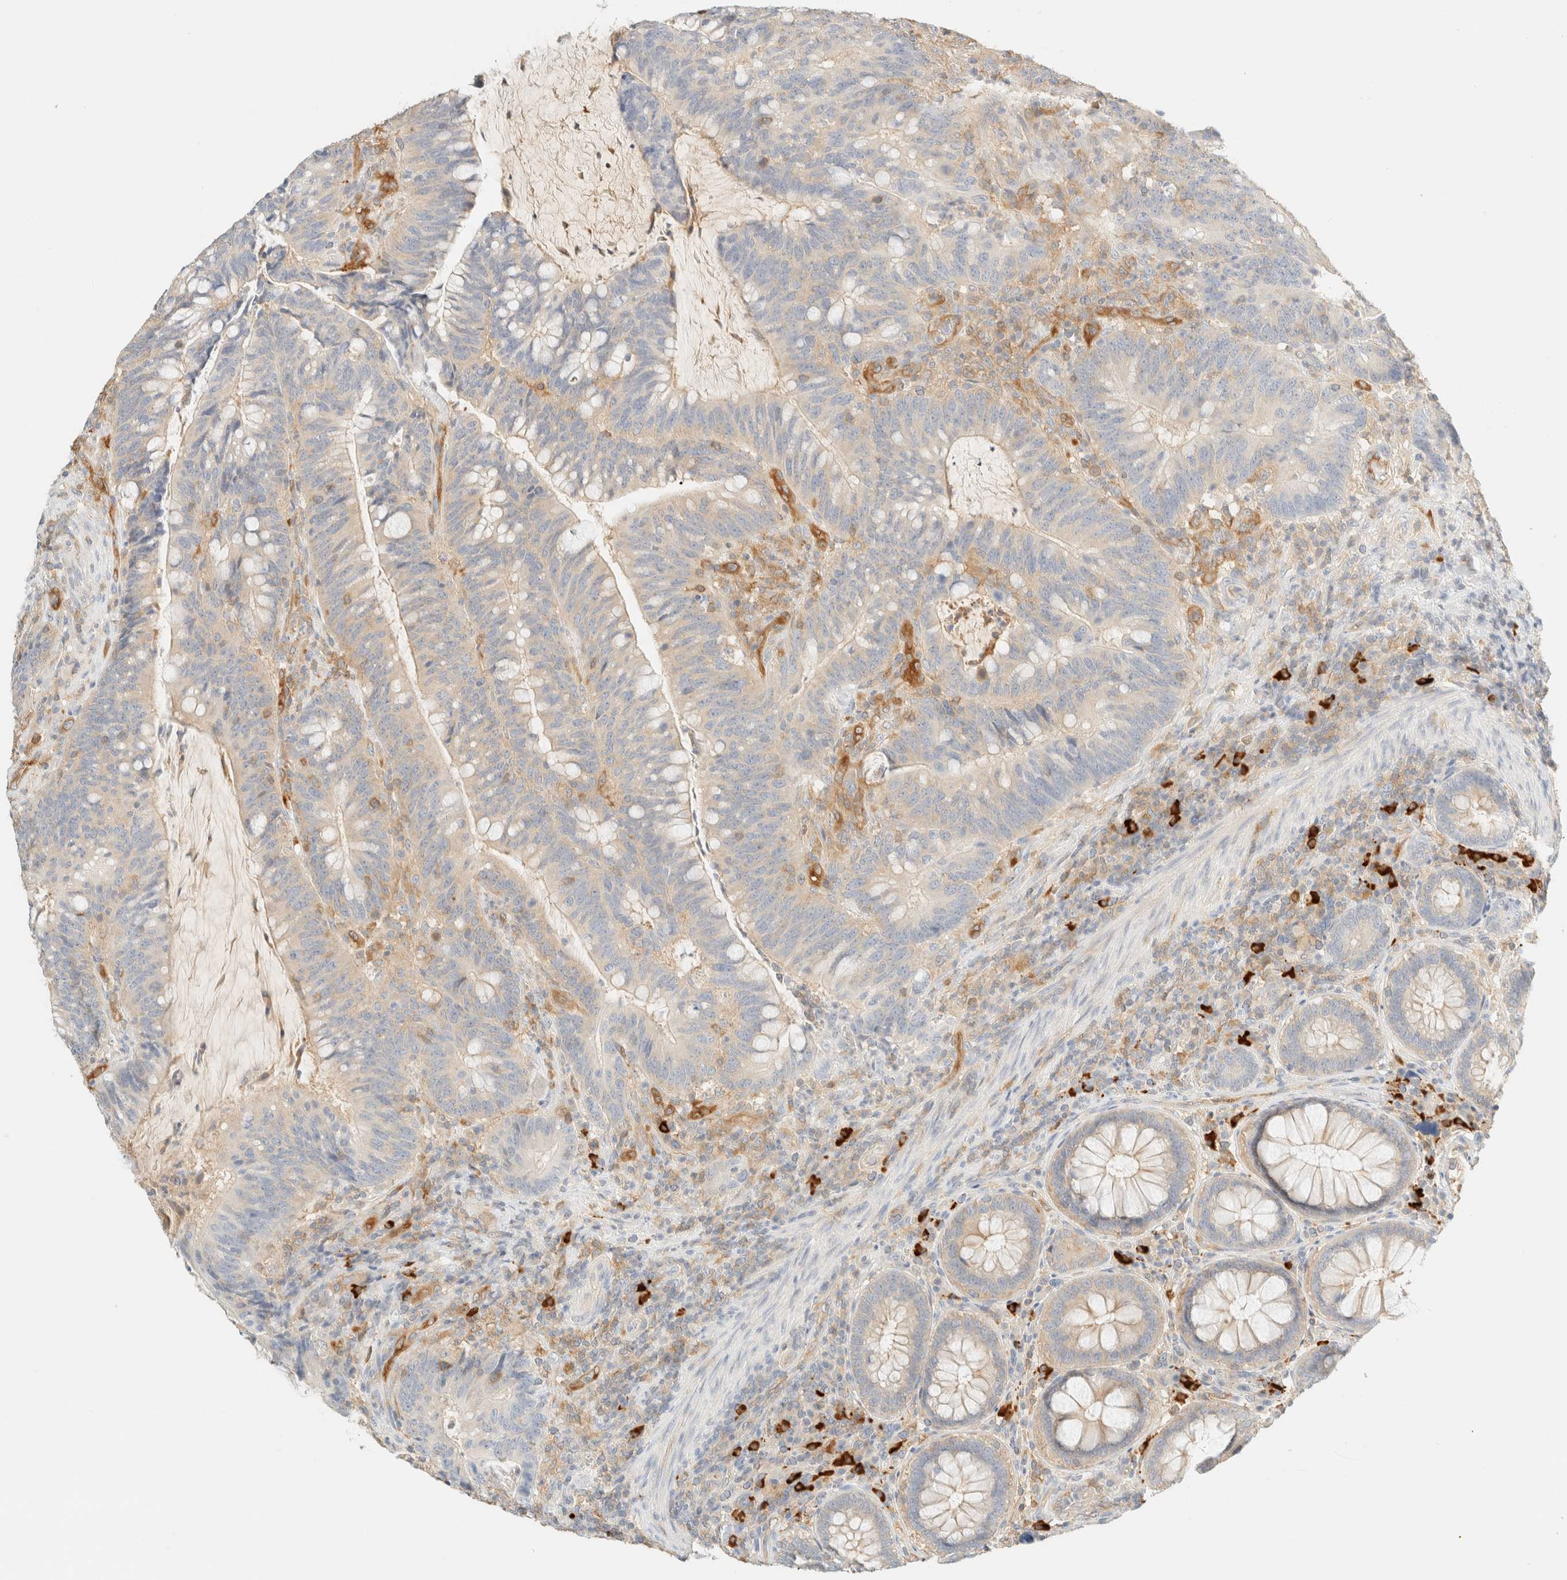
{"staining": {"intensity": "weak", "quantity": "25%-75%", "location": "cytoplasmic/membranous"}, "tissue": "colorectal cancer", "cell_type": "Tumor cells", "image_type": "cancer", "snomed": [{"axis": "morphology", "description": "Adenocarcinoma, NOS"}, {"axis": "topography", "description": "Colon"}], "caption": "This histopathology image shows IHC staining of colorectal adenocarcinoma, with low weak cytoplasmic/membranous expression in approximately 25%-75% of tumor cells.", "gene": "FHOD1", "patient": {"sex": "female", "age": 66}}